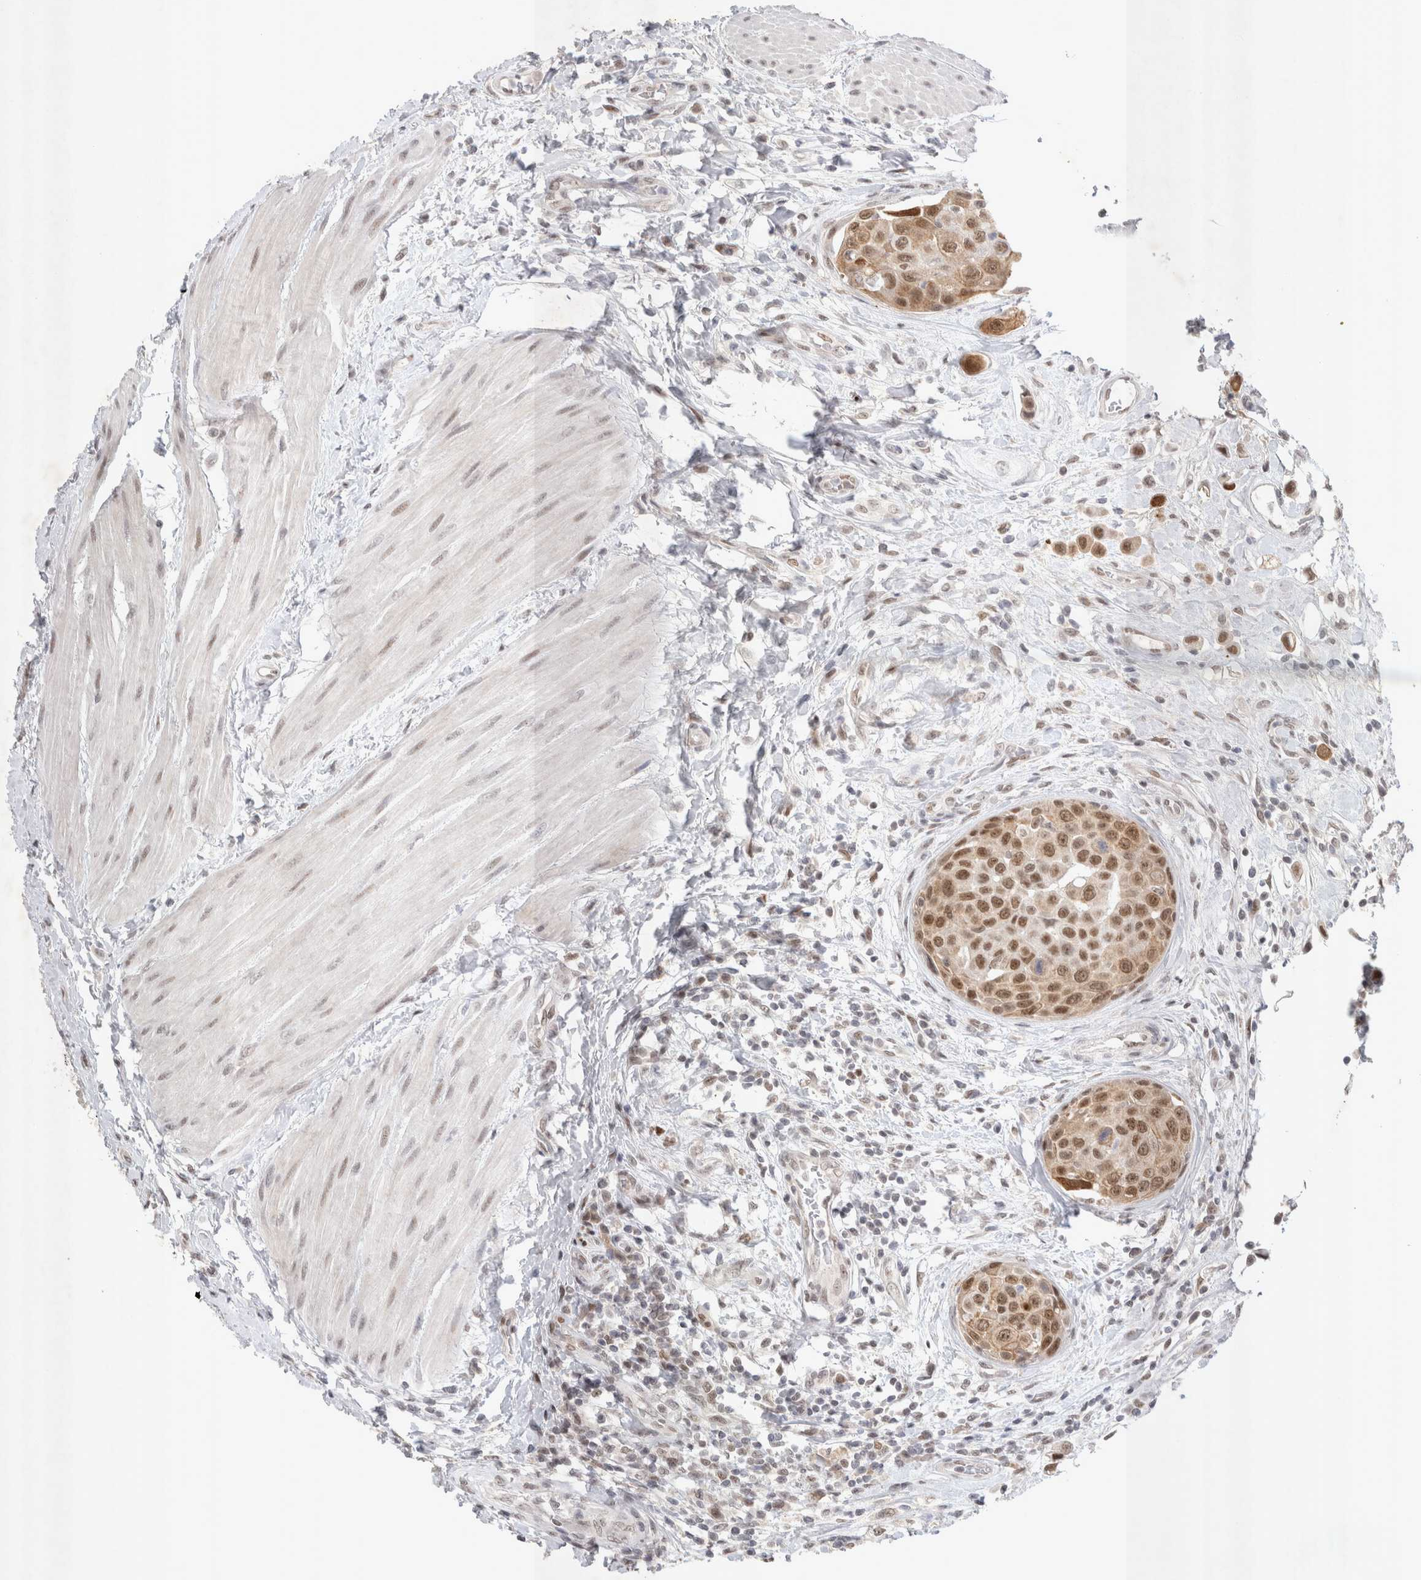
{"staining": {"intensity": "moderate", "quantity": ">75%", "location": "cytoplasmic/membranous,nuclear"}, "tissue": "urothelial cancer", "cell_type": "Tumor cells", "image_type": "cancer", "snomed": [{"axis": "morphology", "description": "Urothelial carcinoma, High grade"}, {"axis": "topography", "description": "Urinary bladder"}], "caption": "Brown immunohistochemical staining in human urothelial cancer reveals moderate cytoplasmic/membranous and nuclear expression in approximately >75% of tumor cells. Immunohistochemistry (ihc) stains the protein in brown and the nuclei are stained blue.", "gene": "RECQL4", "patient": {"sex": "male", "age": 50}}